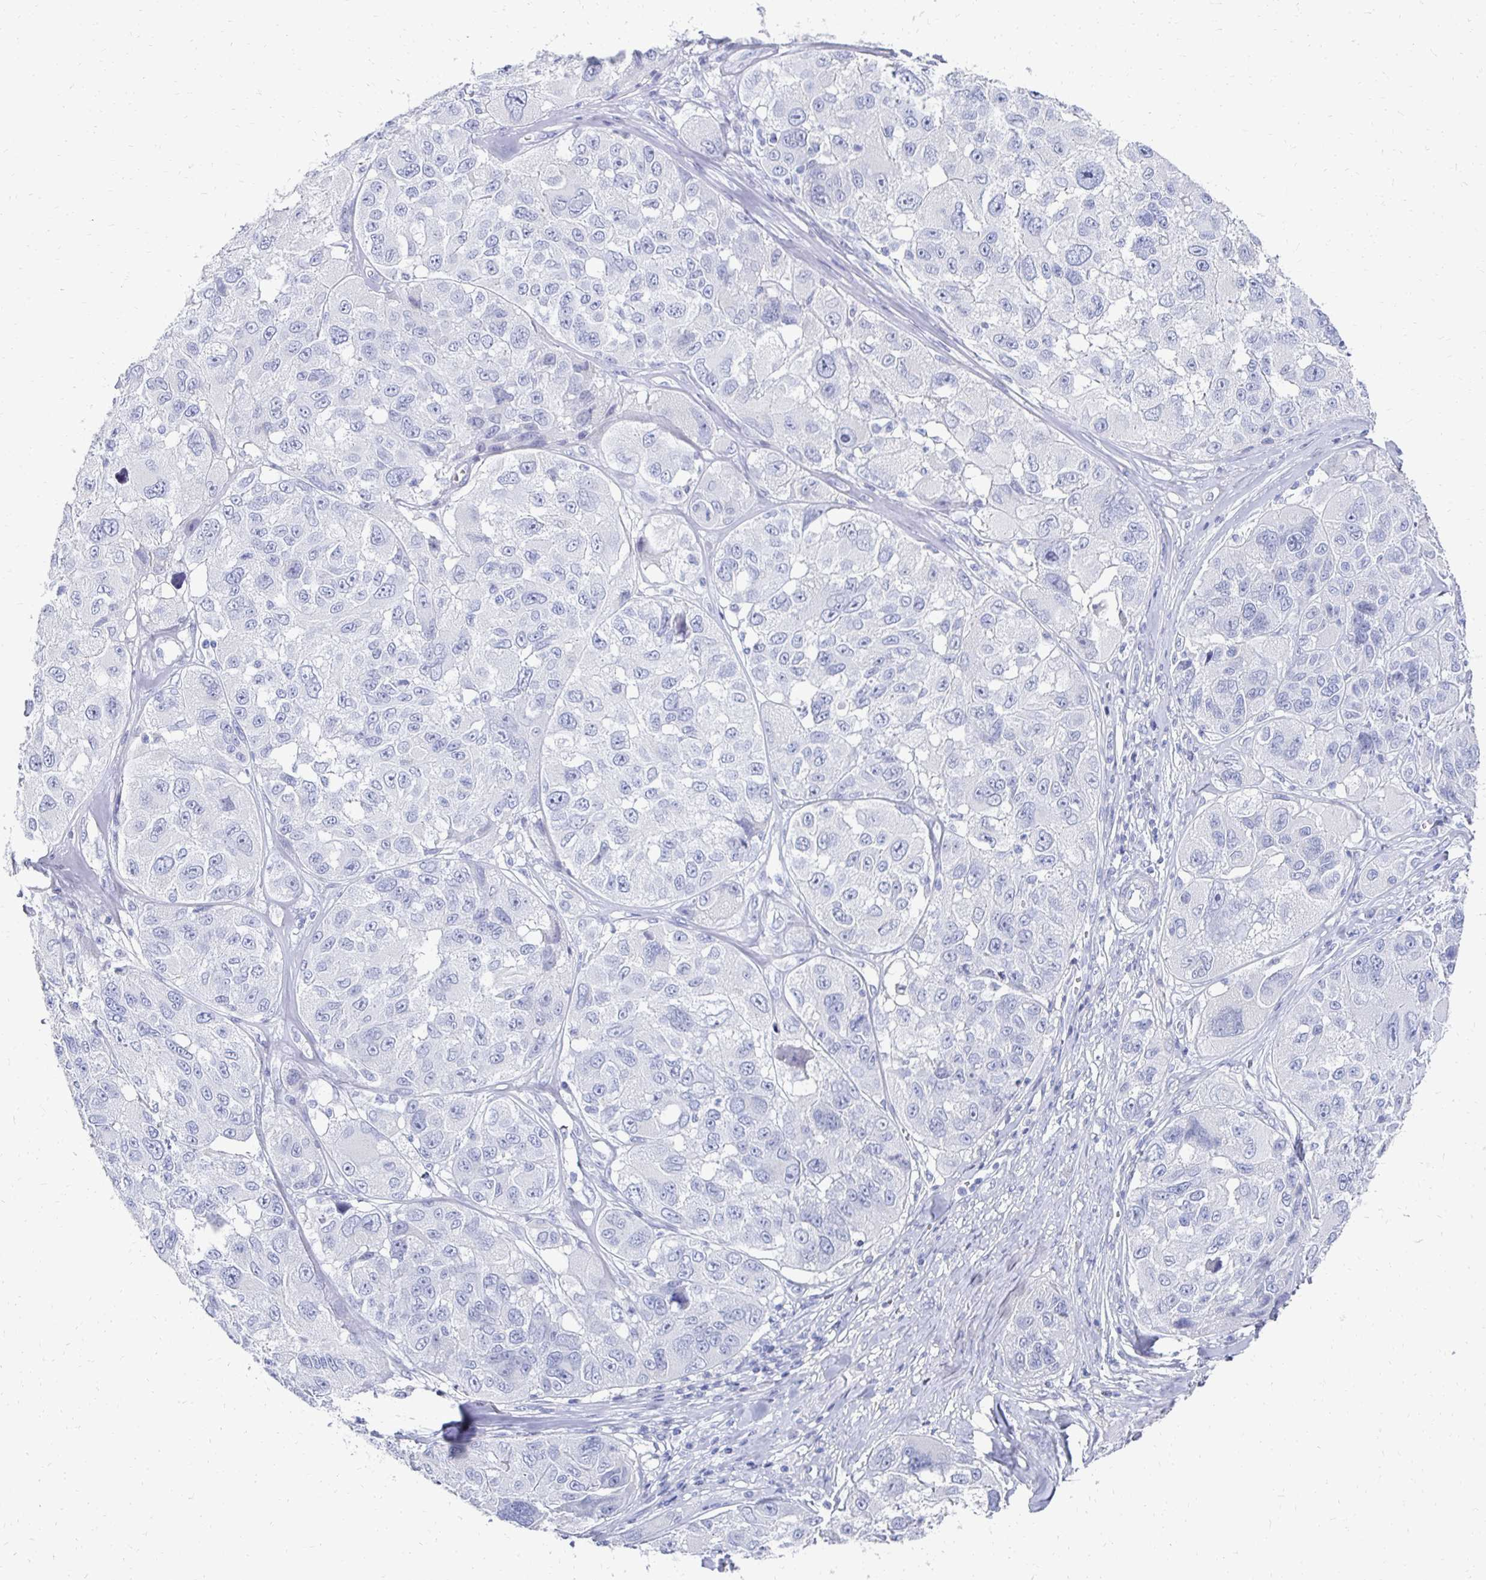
{"staining": {"intensity": "negative", "quantity": "none", "location": "none"}, "tissue": "melanoma", "cell_type": "Tumor cells", "image_type": "cancer", "snomed": [{"axis": "morphology", "description": "Malignant melanoma, NOS"}, {"axis": "topography", "description": "Skin"}], "caption": "This is a histopathology image of immunohistochemistry (IHC) staining of melanoma, which shows no positivity in tumor cells. (DAB (3,3'-diaminobenzidine) immunohistochemistry, high magnification).", "gene": "SYCP3", "patient": {"sex": "female", "age": 66}}